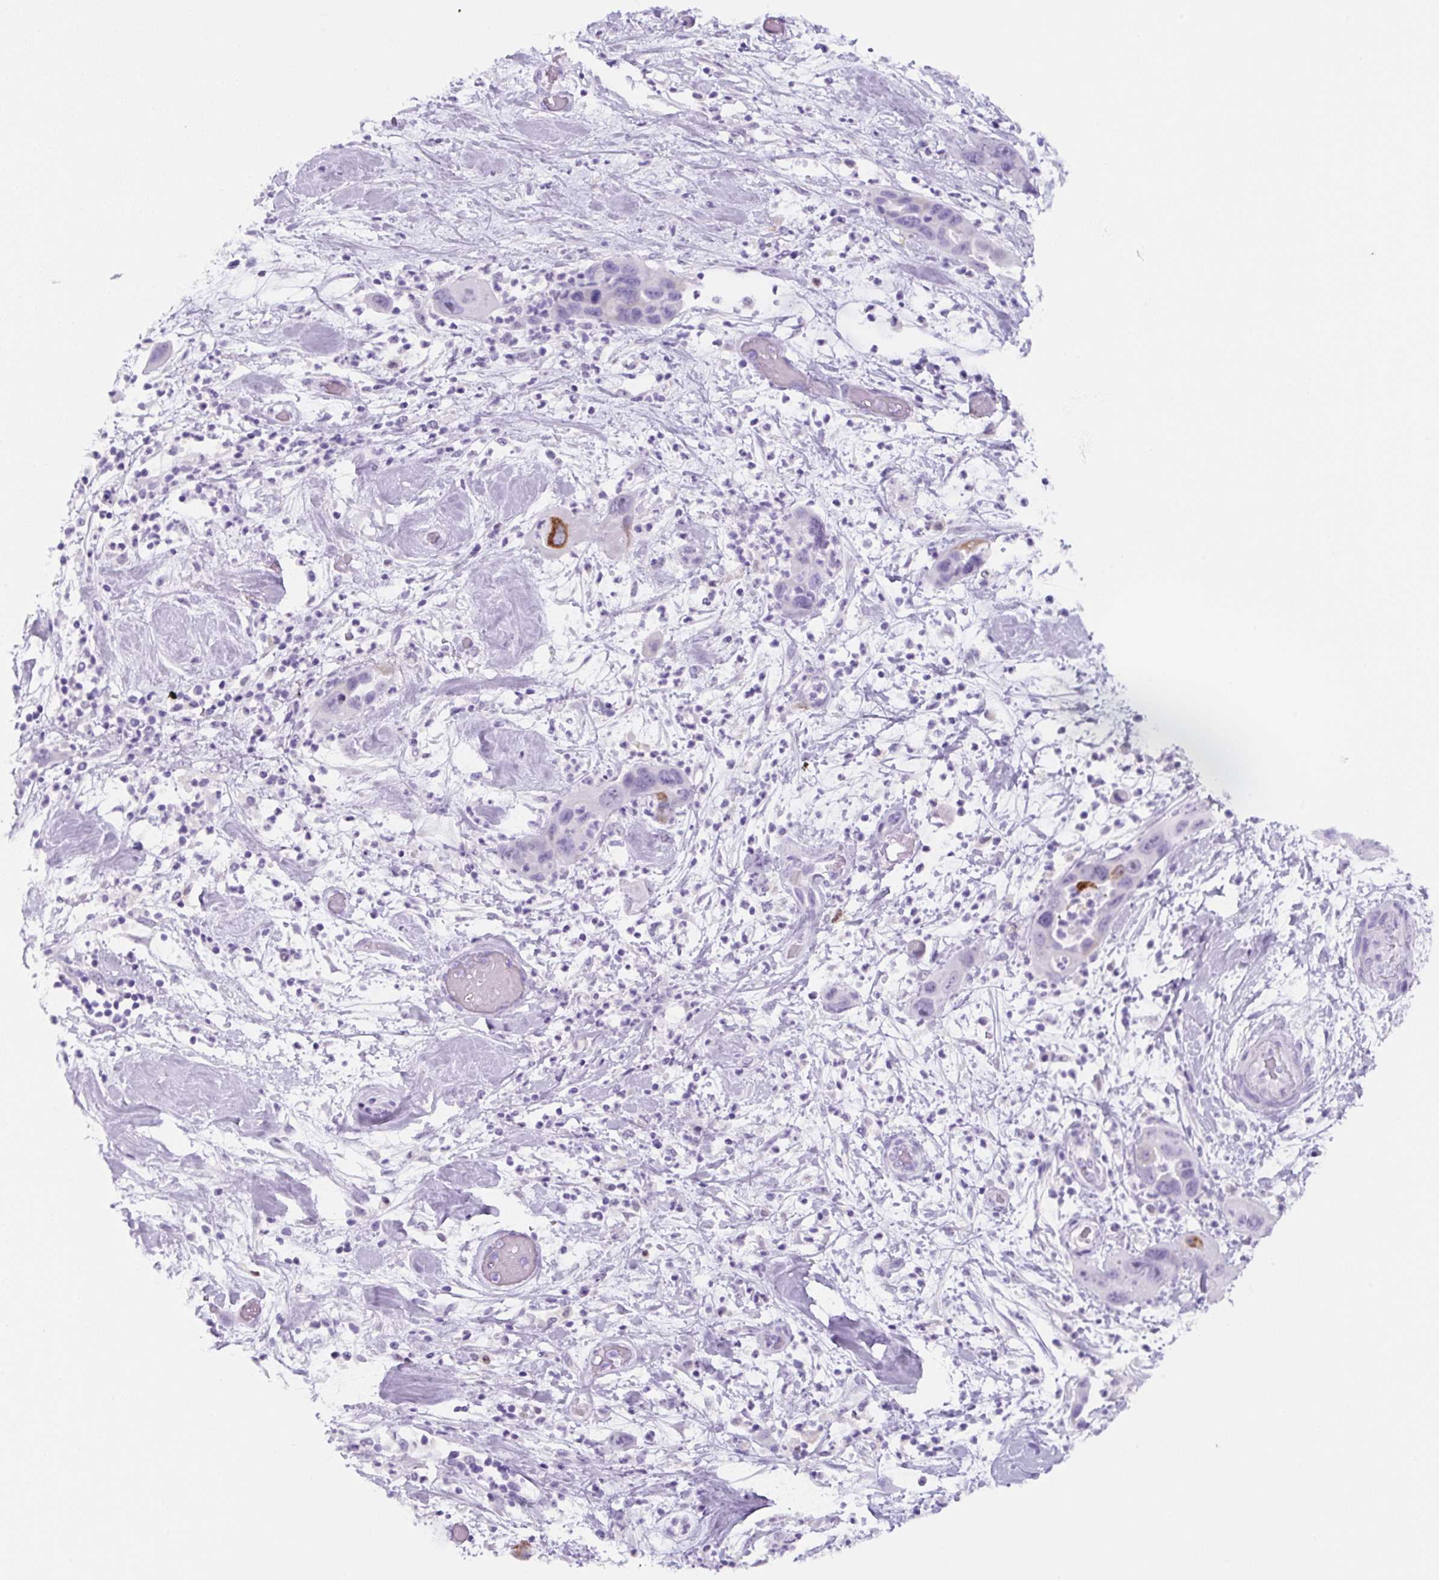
{"staining": {"intensity": "moderate", "quantity": "<25%", "location": "cytoplasmic/membranous"}, "tissue": "pancreatic cancer", "cell_type": "Tumor cells", "image_type": "cancer", "snomed": [{"axis": "morphology", "description": "Adenocarcinoma, NOS"}, {"axis": "topography", "description": "Pancreas"}], "caption": "A brown stain shows moderate cytoplasmic/membranous expression of a protein in pancreatic adenocarcinoma tumor cells. (Brightfield microscopy of DAB IHC at high magnification).", "gene": "TNFRSF8", "patient": {"sex": "female", "age": 71}}